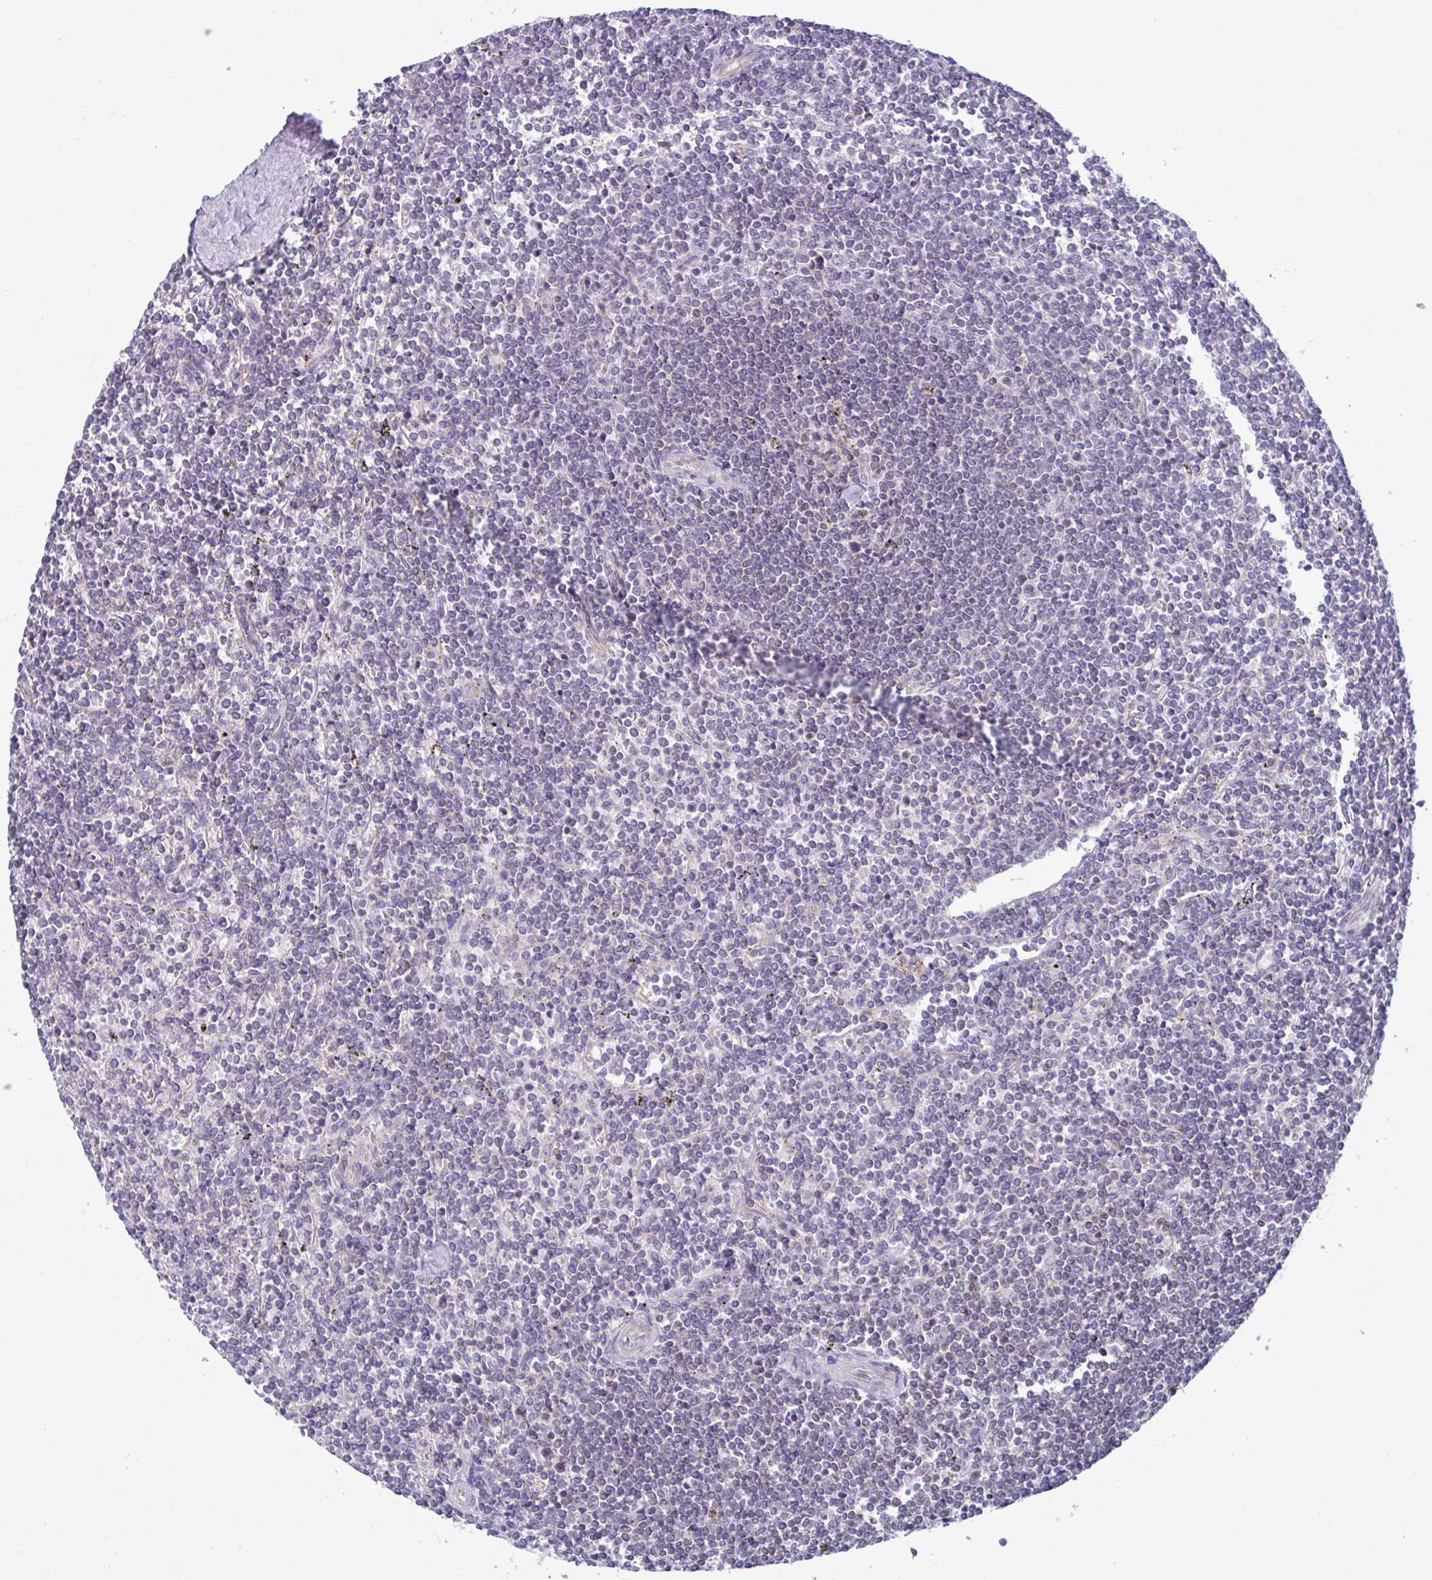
{"staining": {"intensity": "negative", "quantity": "none", "location": "none"}, "tissue": "lymphoma", "cell_type": "Tumor cells", "image_type": "cancer", "snomed": [{"axis": "morphology", "description": "Malignant lymphoma, non-Hodgkin's type, Low grade"}, {"axis": "topography", "description": "Spleen"}], "caption": "This is an IHC image of human lymphoma. There is no expression in tumor cells.", "gene": "IST1", "patient": {"sex": "male", "age": 78}}